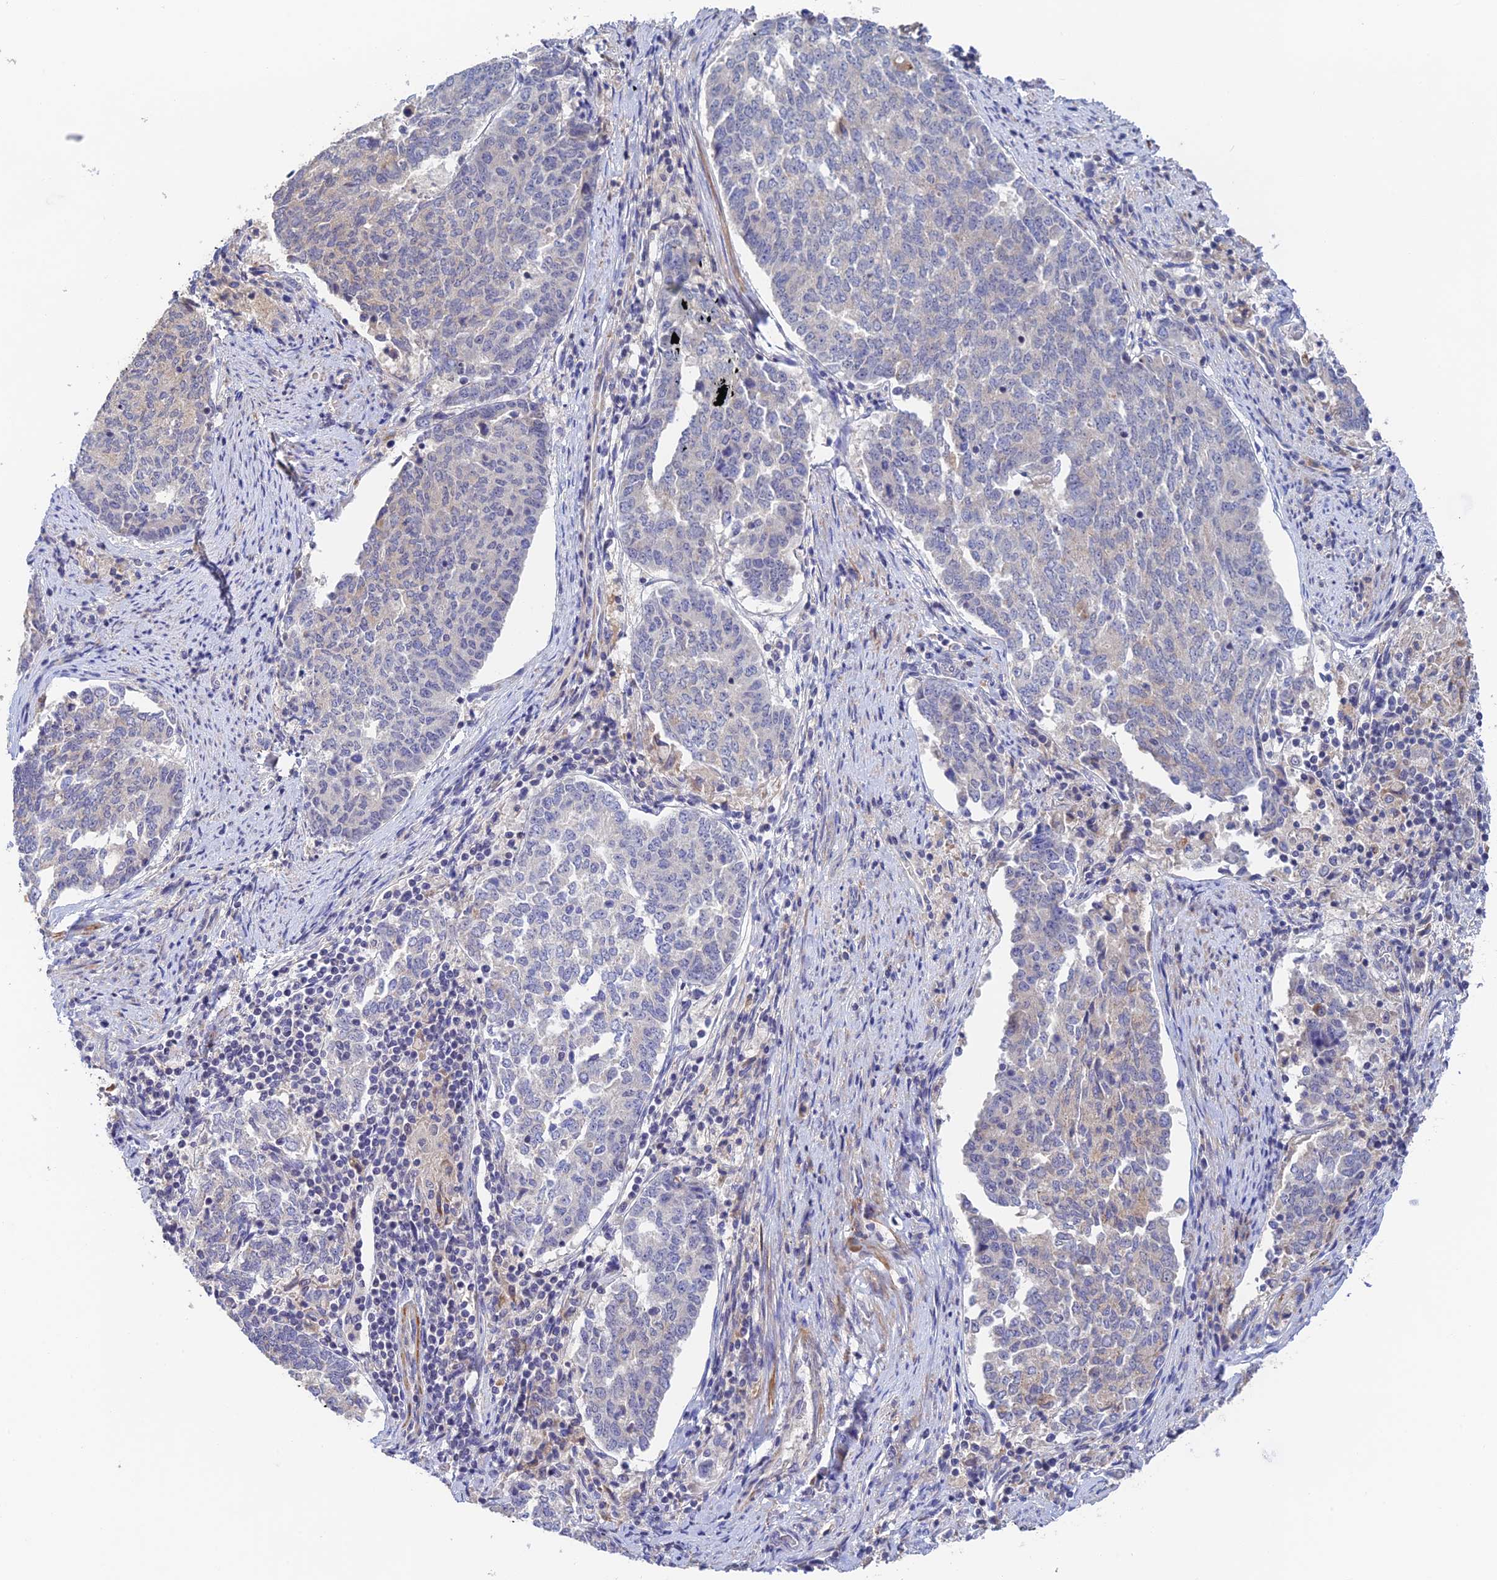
{"staining": {"intensity": "negative", "quantity": "none", "location": "none"}, "tissue": "endometrial cancer", "cell_type": "Tumor cells", "image_type": "cancer", "snomed": [{"axis": "morphology", "description": "Adenocarcinoma, NOS"}, {"axis": "topography", "description": "Endometrium"}], "caption": "An immunohistochemistry (IHC) photomicrograph of adenocarcinoma (endometrial) is shown. There is no staining in tumor cells of adenocarcinoma (endometrial).", "gene": "CWH43", "patient": {"sex": "female", "age": 80}}